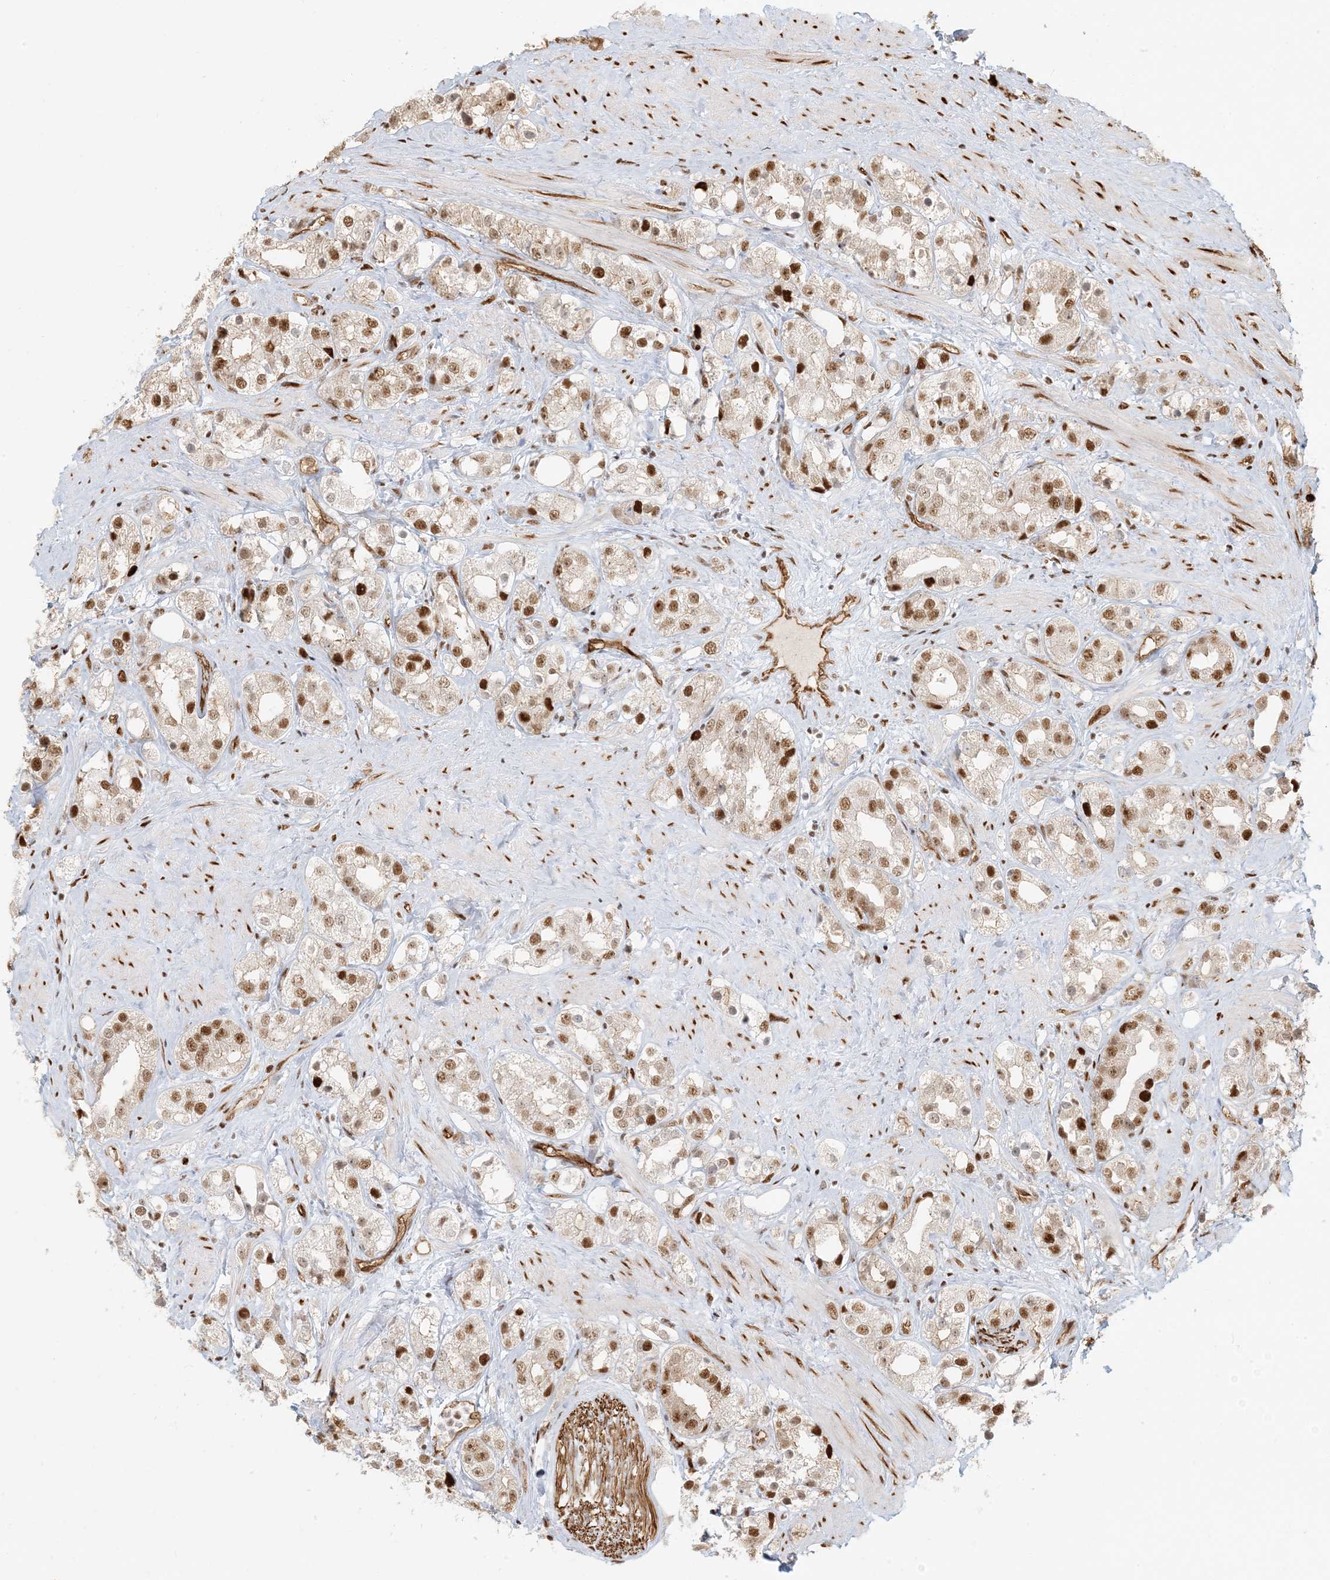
{"staining": {"intensity": "moderate", "quantity": ">75%", "location": "nuclear"}, "tissue": "prostate cancer", "cell_type": "Tumor cells", "image_type": "cancer", "snomed": [{"axis": "morphology", "description": "Adenocarcinoma, NOS"}, {"axis": "topography", "description": "Prostate"}], "caption": "Immunohistochemistry (IHC) (DAB) staining of prostate cancer (adenocarcinoma) displays moderate nuclear protein expression in approximately >75% of tumor cells.", "gene": "CKS2", "patient": {"sex": "male", "age": 79}}